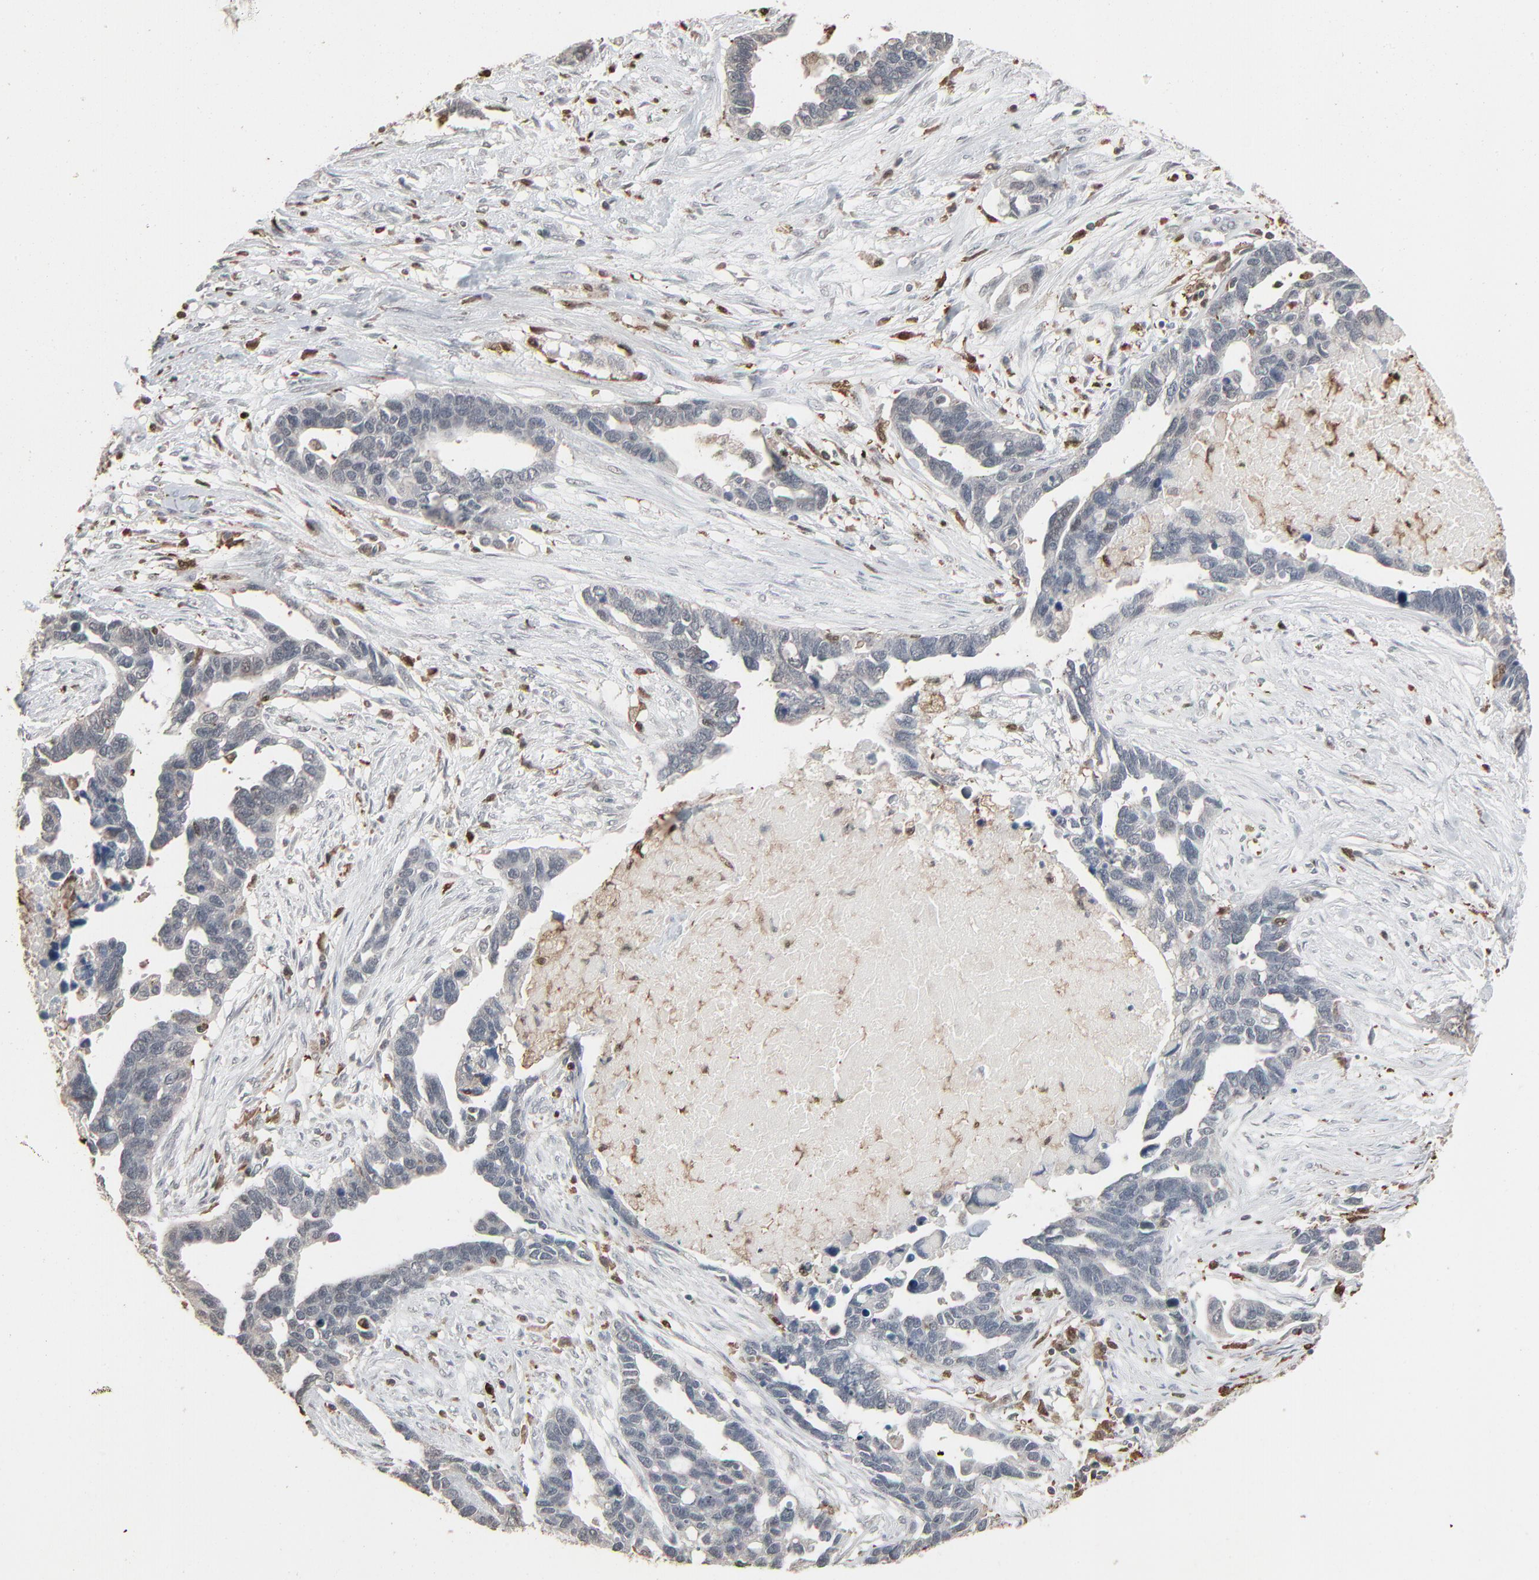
{"staining": {"intensity": "negative", "quantity": "none", "location": "none"}, "tissue": "ovarian cancer", "cell_type": "Tumor cells", "image_type": "cancer", "snomed": [{"axis": "morphology", "description": "Cystadenocarcinoma, serous, NOS"}, {"axis": "topography", "description": "Ovary"}], "caption": "There is no significant expression in tumor cells of ovarian serous cystadenocarcinoma.", "gene": "DOCK8", "patient": {"sex": "female", "age": 54}}